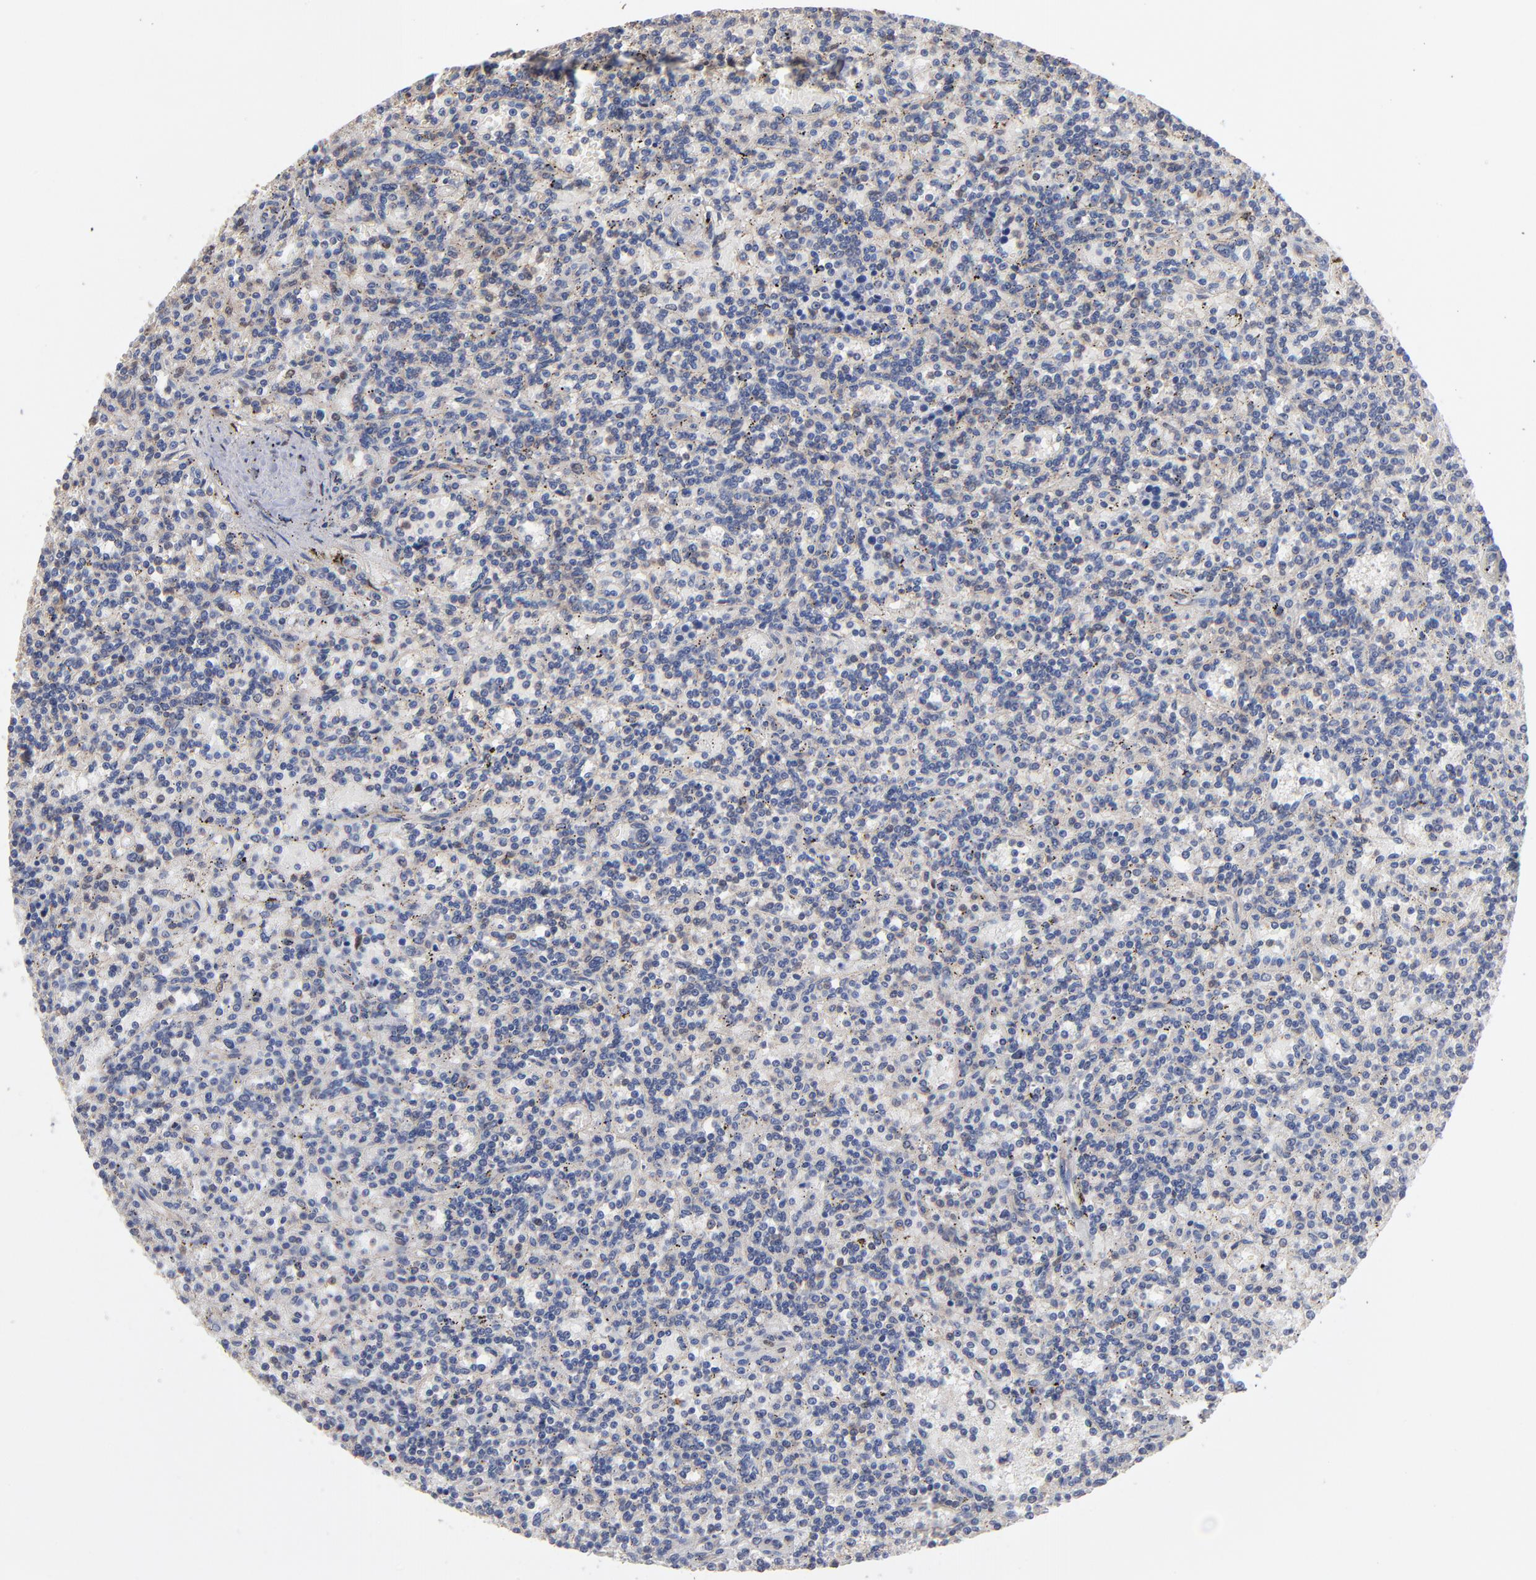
{"staining": {"intensity": "negative", "quantity": "none", "location": "none"}, "tissue": "lymphoma", "cell_type": "Tumor cells", "image_type": "cancer", "snomed": [{"axis": "morphology", "description": "Malignant lymphoma, non-Hodgkin's type, Low grade"}, {"axis": "topography", "description": "Spleen"}], "caption": "Immunohistochemistry micrograph of low-grade malignant lymphoma, non-Hodgkin's type stained for a protein (brown), which displays no positivity in tumor cells. (DAB (3,3'-diaminobenzidine) immunohistochemistry, high magnification).", "gene": "ARHGEF6", "patient": {"sex": "male", "age": 73}}